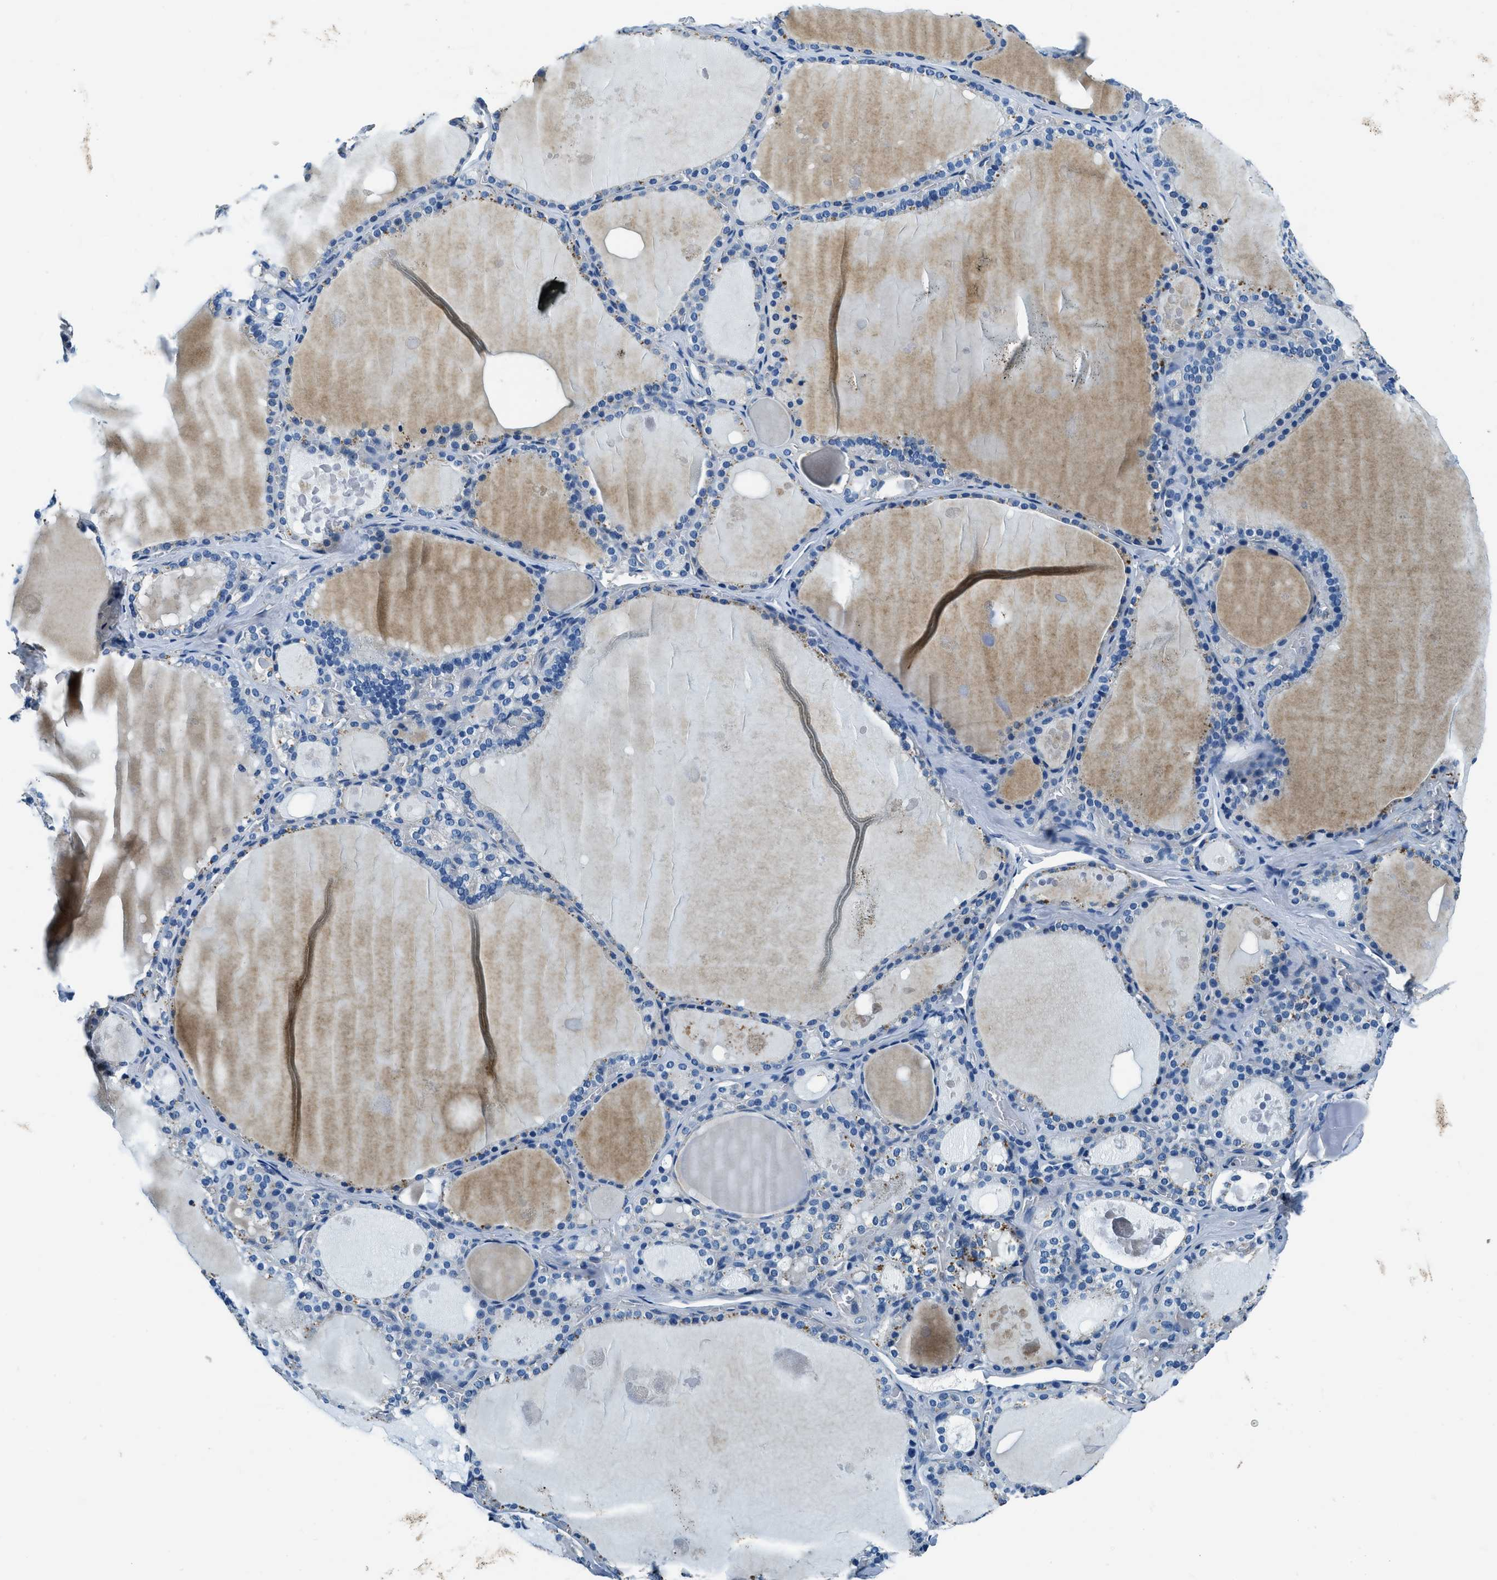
{"staining": {"intensity": "weak", "quantity": "<25%", "location": "cytoplasmic/membranous"}, "tissue": "thyroid gland", "cell_type": "Glandular cells", "image_type": "normal", "snomed": [{"axis": "morphology", "description": "Normal tissue, NOS"}, {"axis": "topography", "description": "Thyroid gland"}], "caption": "Immunohistochemistry (IHC) of normal human thyroid gland demonstrates no positivity in glandular cells.", "gene": "TMEM186", "patient": {"sex": "male", "age": 56}}